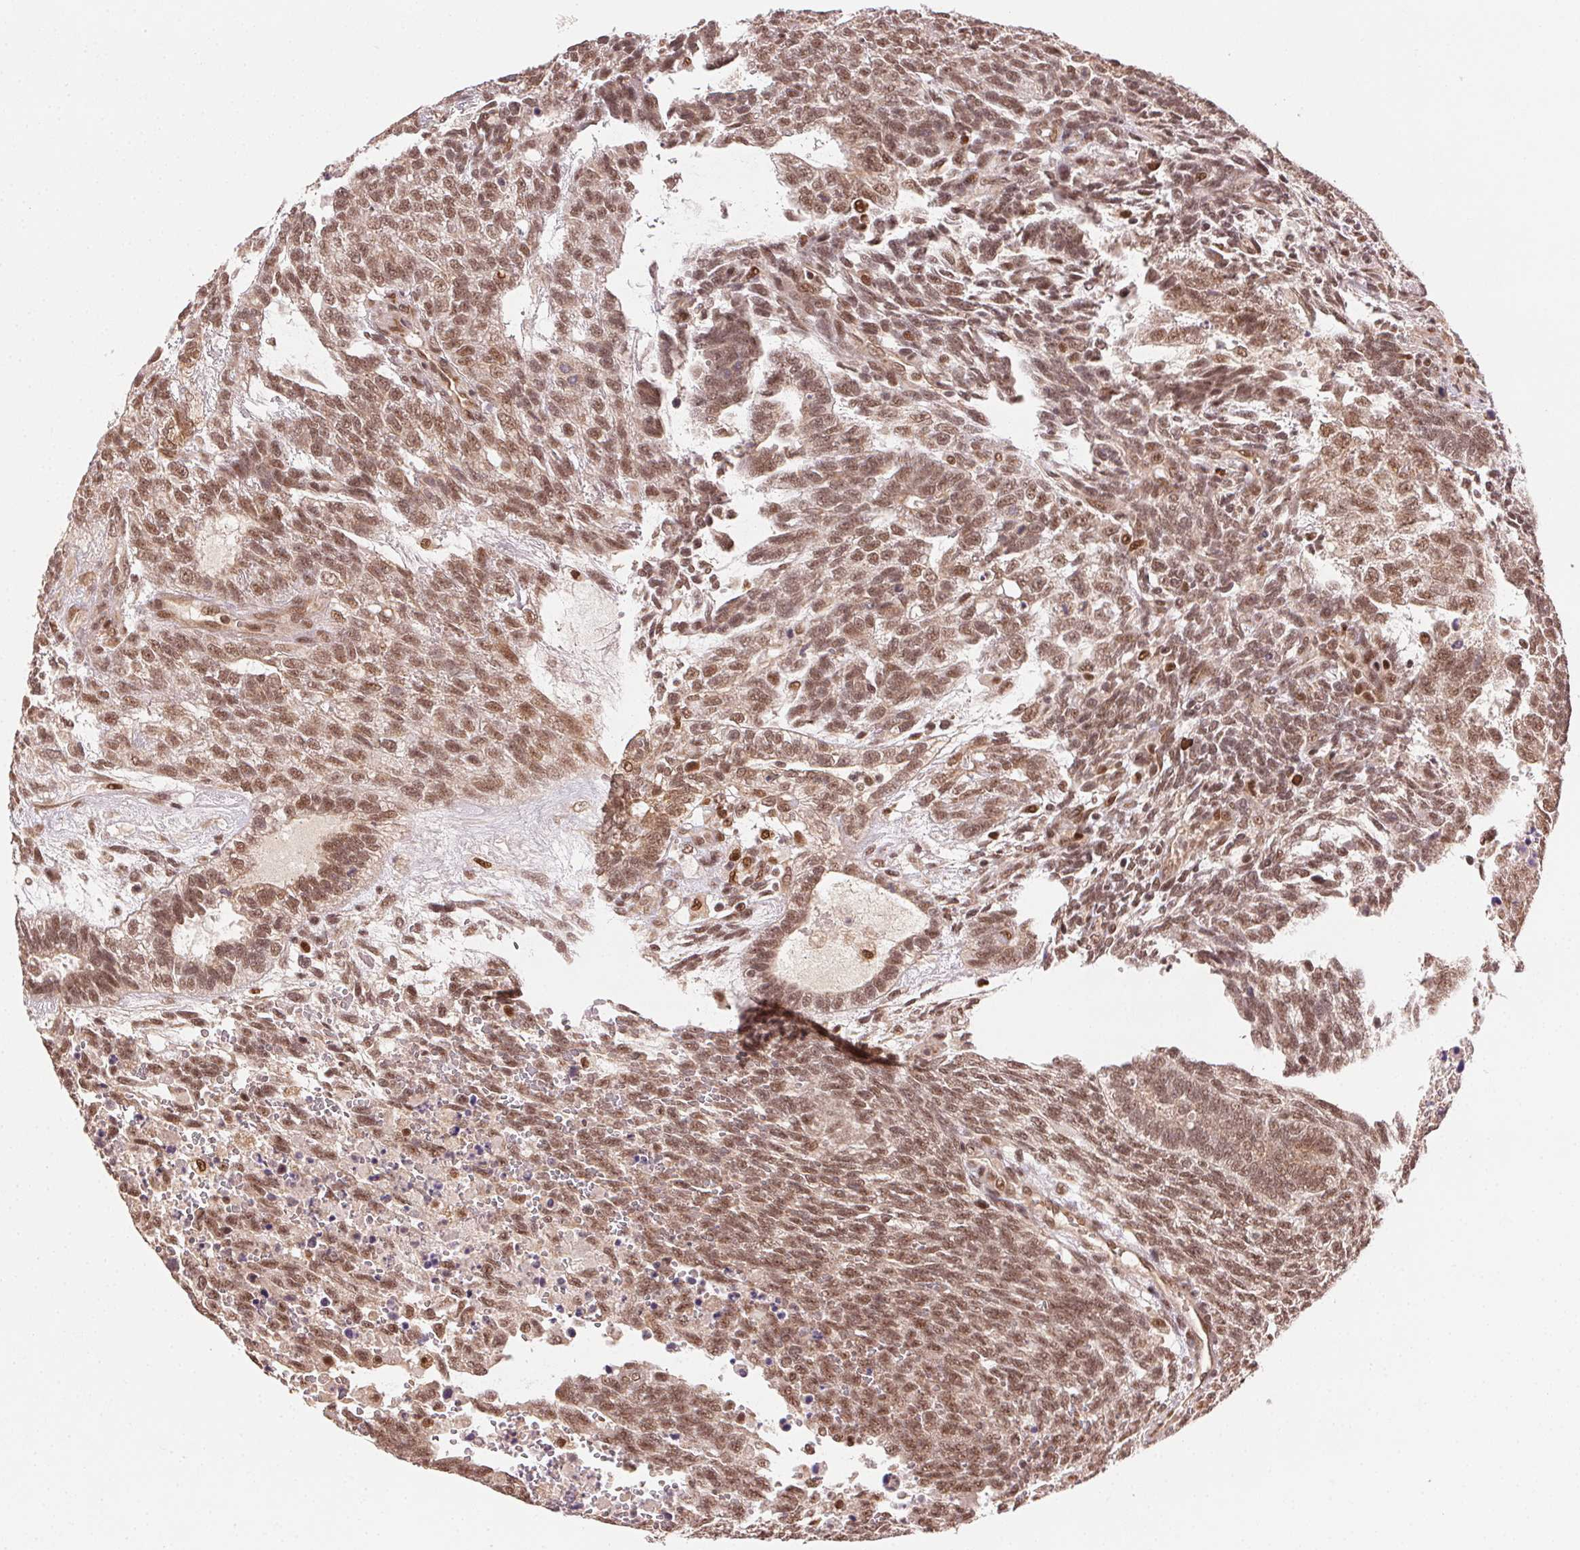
{"staining": {"intensity": "moderate", "quantity": ">75%", "location": "nuclear"}, "tissue": "testis cancer", "cell_type": "Tumor cells", "image_type": "cancer", "snomed": [{"axis": "morphology", "description": "Carcinoma, Embryonal, NOS"}, {"axis": "topography", "description": "Testis"}], "caption": "An image showing moderate nuclear positivity in about >75% of tumor cells in testis cancer, as visualized by brown immunohistochemical staining.", "gene": "TREML4", "patient": {"sex": "male", "age": 23}}